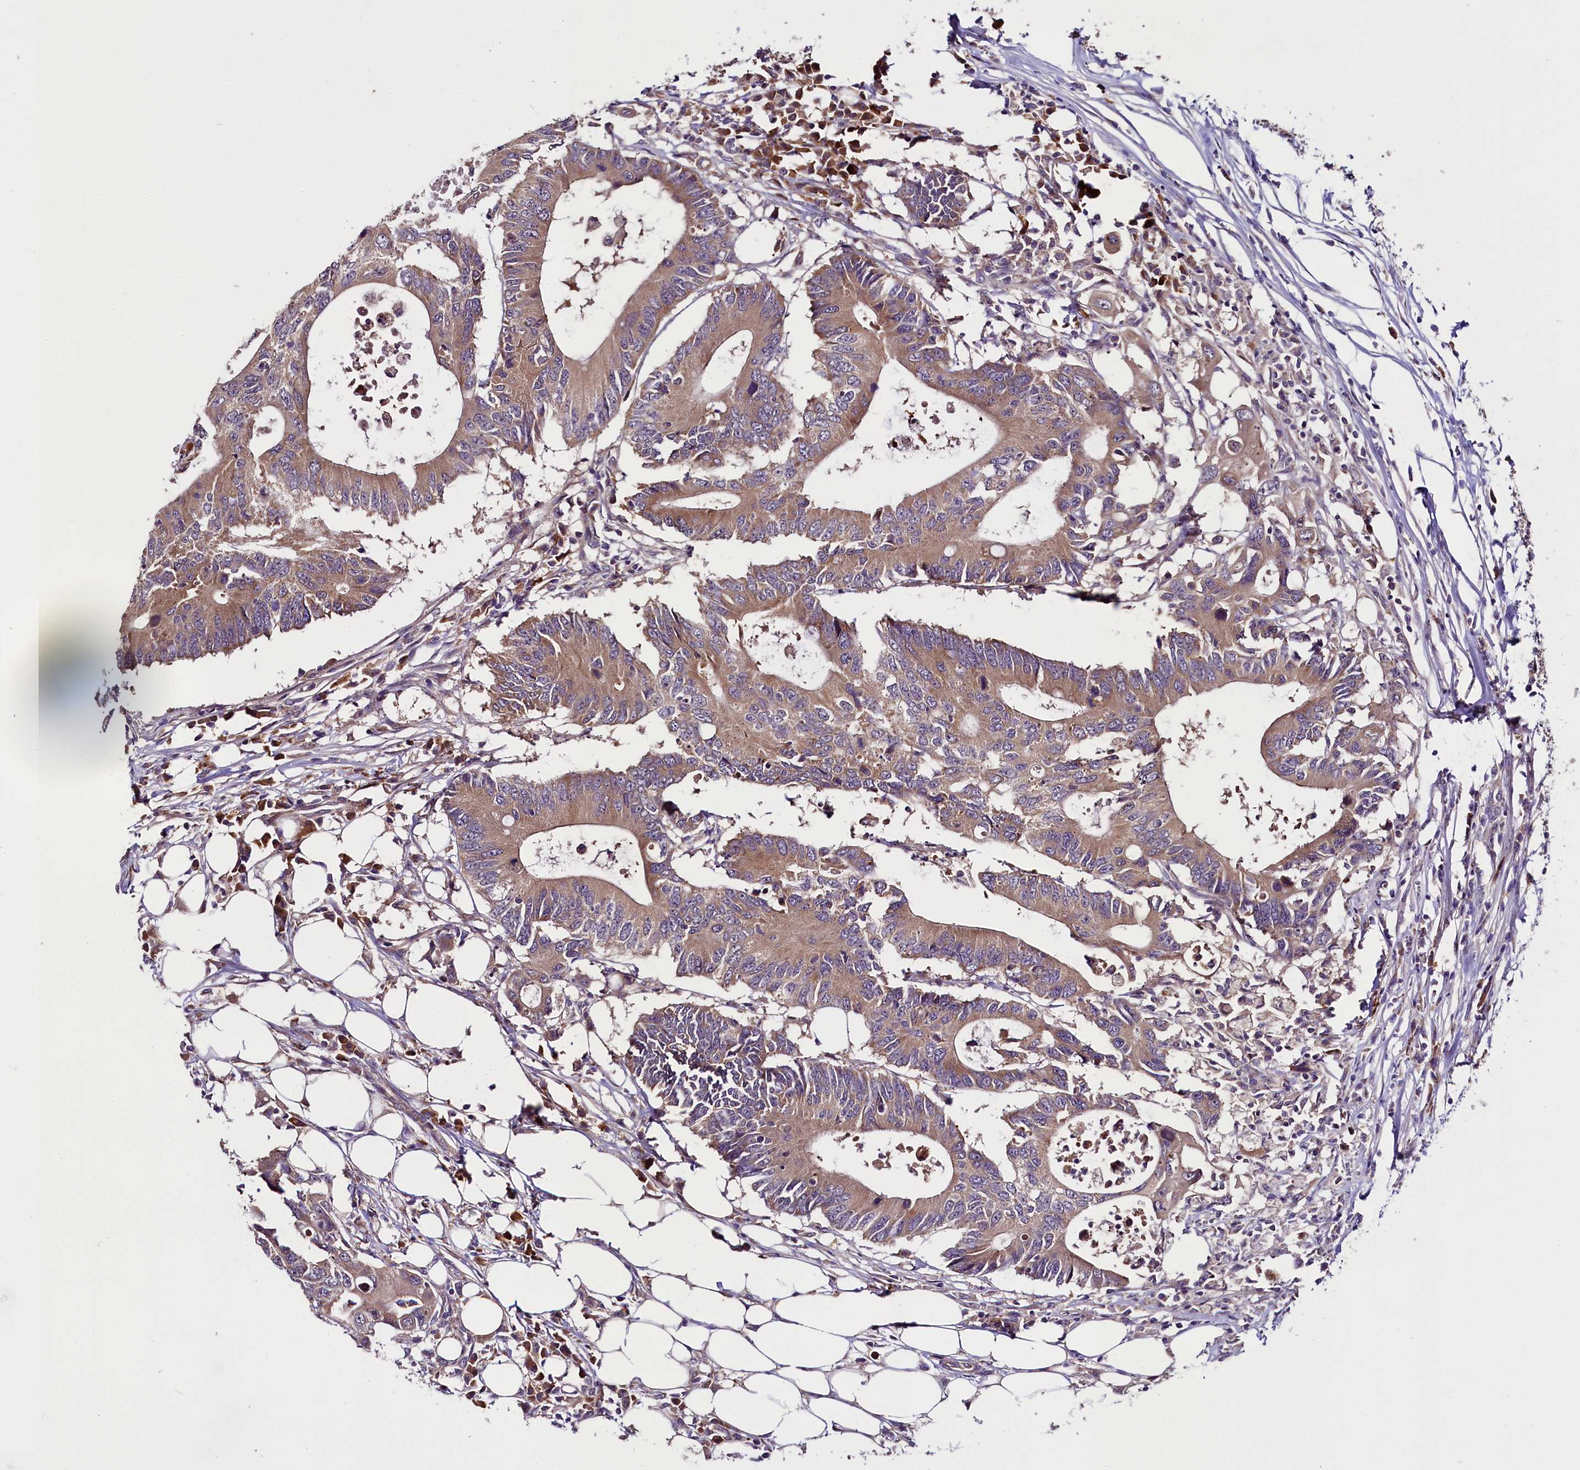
{"staining": {"intensity": "moderate", "quantity": ">75%", "location": "cytoplasmic/membranous"}, "tissue": "colorectal cancer", "cell_type": "Tumor cells", "image_type": "cancer", "snomed": [{"axis": "morphology", "description": "Adenocarcinoma, NOS"}, {"axis": "topography", "description": "Colon"}], "caption": "Protein expression analysis of human colorectal adenocarcinoma reveals moderate cytoplasmic/membranous positivity in about >75% of tumor cells. (DAB (3,3'-diaminobenzidine) IHC with brightfield microscopy, high magnification).", "gene": "RPUSD2", "patient": {"sex": "male", "age": 71}}